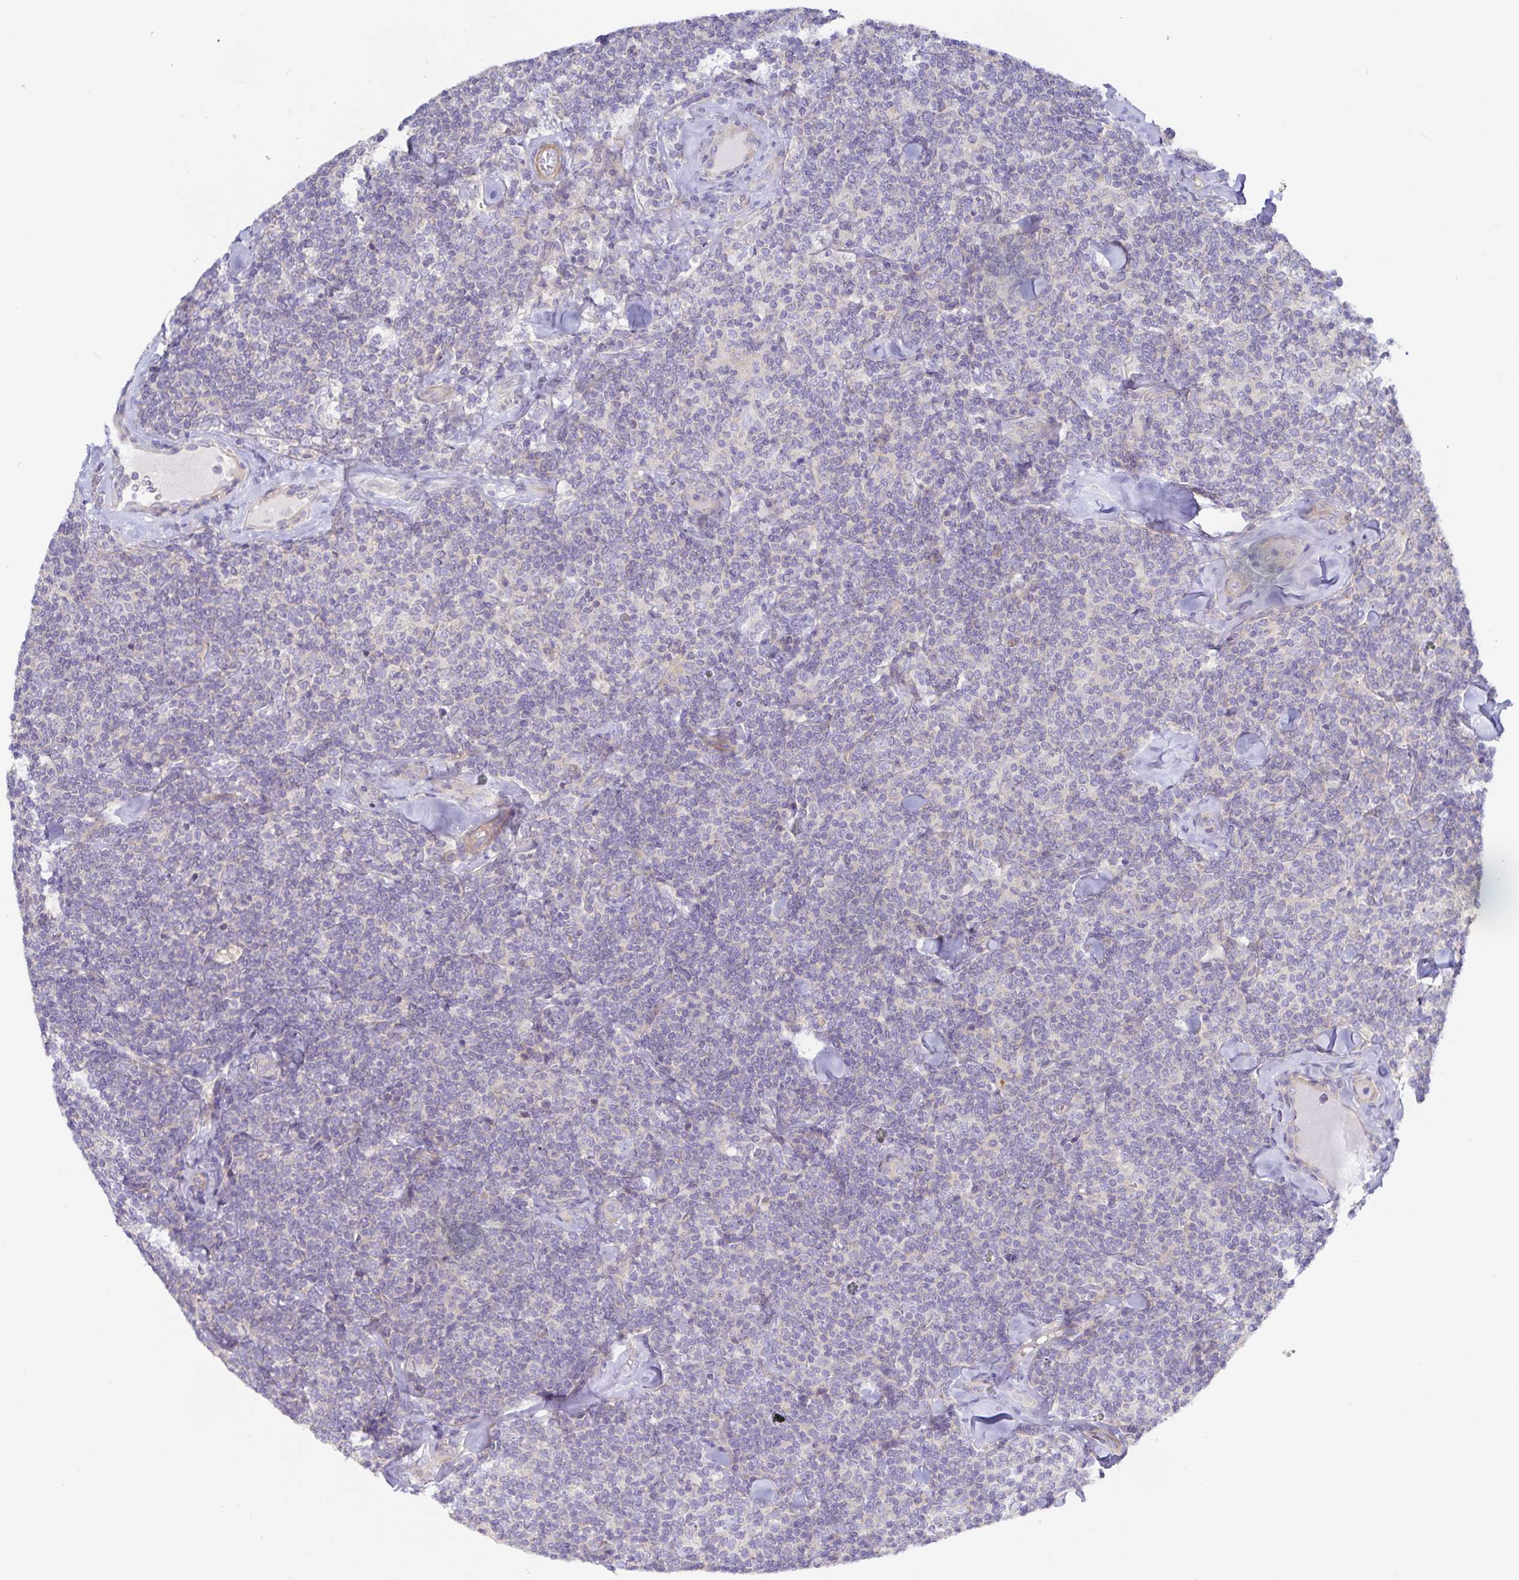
{"staining": {"intensity": "negative", "quantity": "none", "location": "none"}, "tissue": "lymphoma", "cell_type": "Tumor cells", "image_type": "cancer", "snomed": [{"axis": "morphology", "description": "Malignant lymphoma, non-Hodgkin's type, Low grade"}, {"axis": "topography", "description": "Lymph node"}], "caption": "A photomicrograph of malignant lymphoma, non-Hodgkin's type (low-grade) stained for a protein displays no brown staining in tumor cells. (DAB immunohistochemistry (IHC) visualized using brightfield microscopy, high magnification).", "gene": "METTL22", "patient": {"sex": "female", "age": 56}}